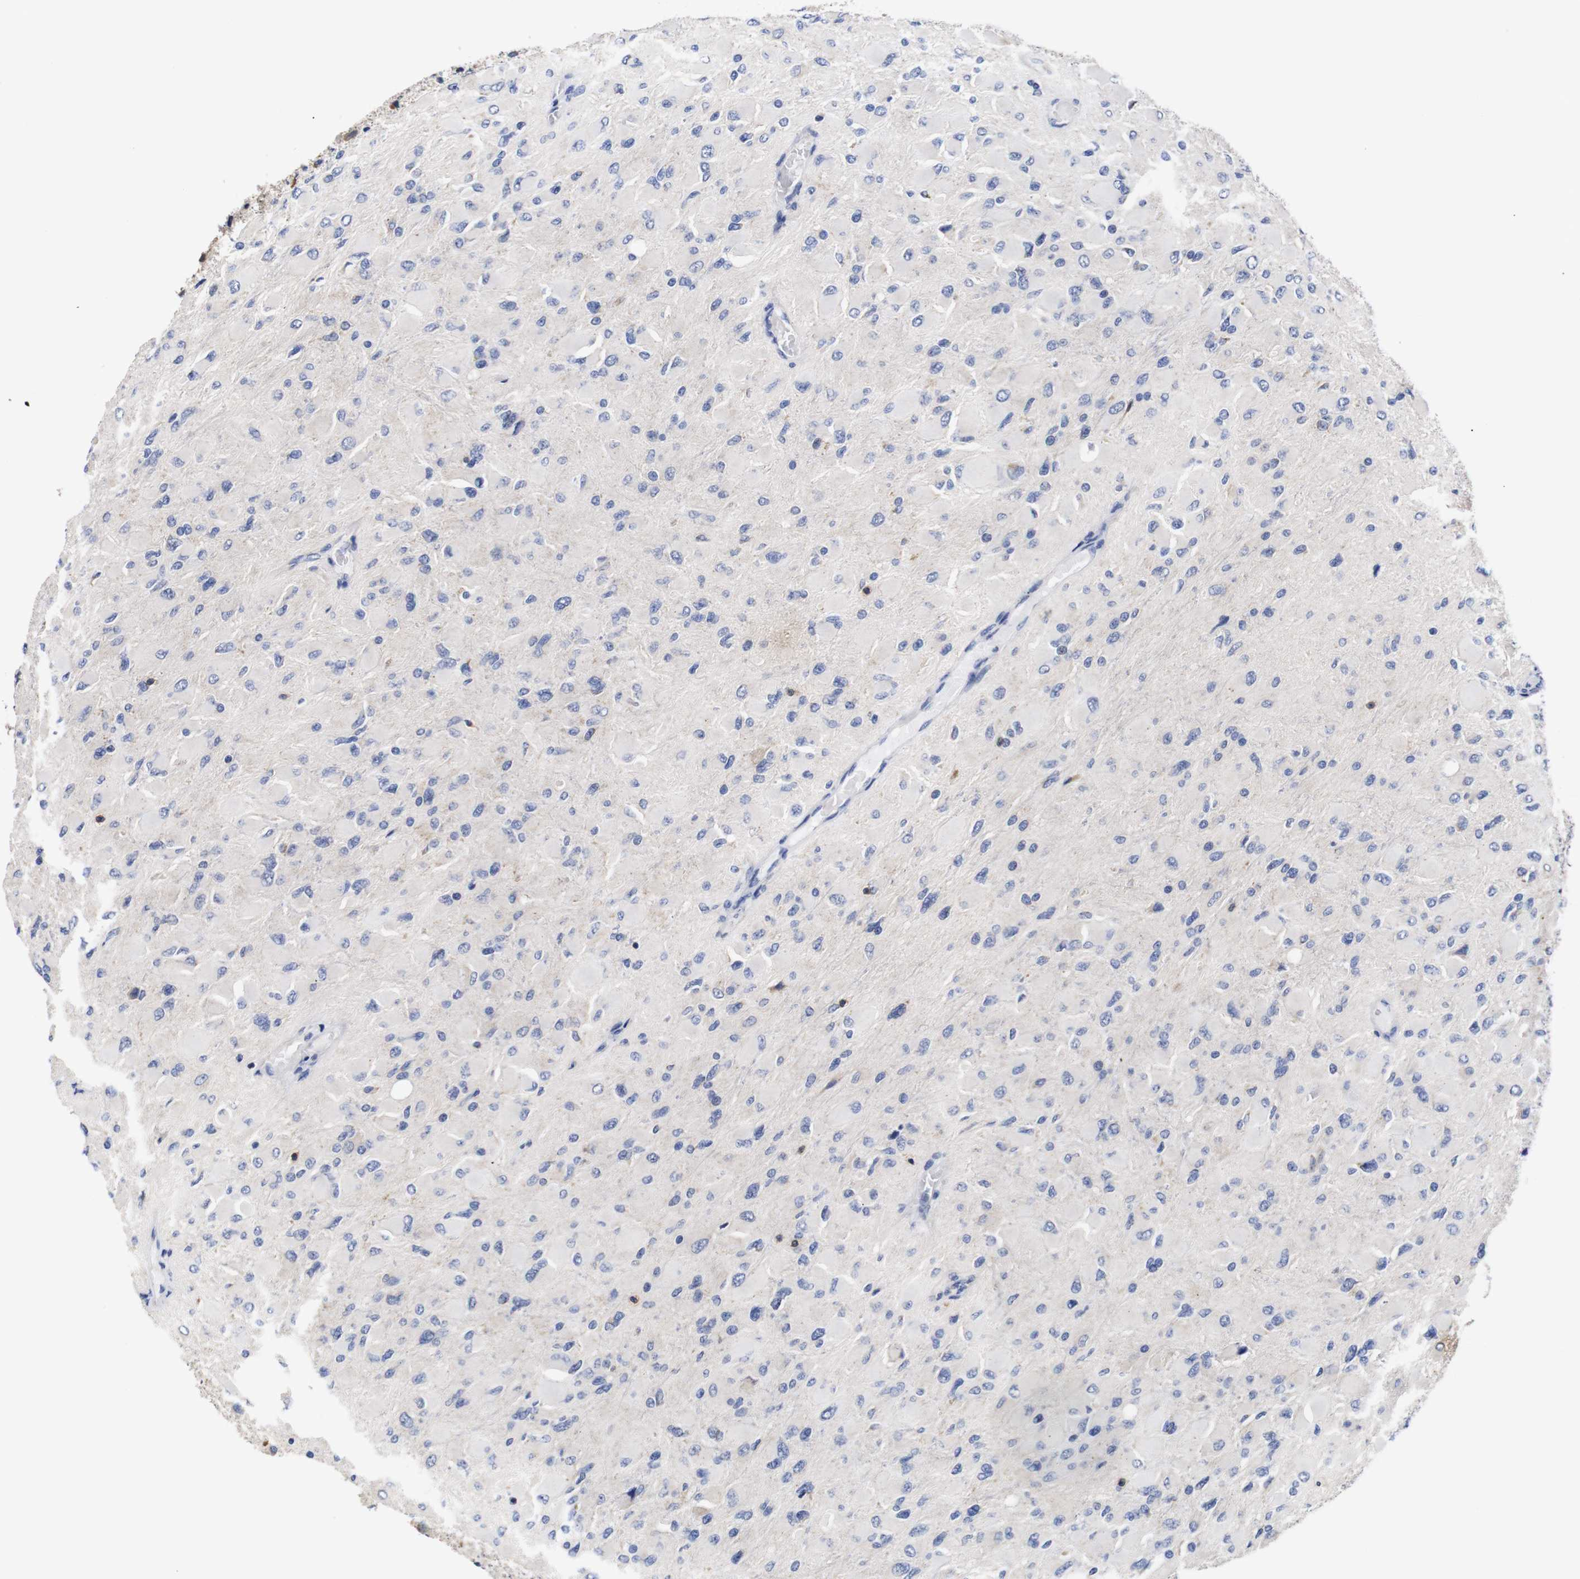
{"staining": {"intensity": "negative", "quantity": "none", "location": "none"}, "tissue": "glioma", "cell_type": "Tumor cells", "image_type": "cancer", "snomed": [{"axis": "morphology", "description": "Glioma, malignant, High grade"}, {"axis": "topography", "description": "Cerebral cortex"}], "caption": "DAB (3,3'-diaminobenzidine) immunohistochemical staining of glioma shows no significant positivity in tumor cells.", "gene": "OPN3", "patient": {"sex": "female", "age": 36}}